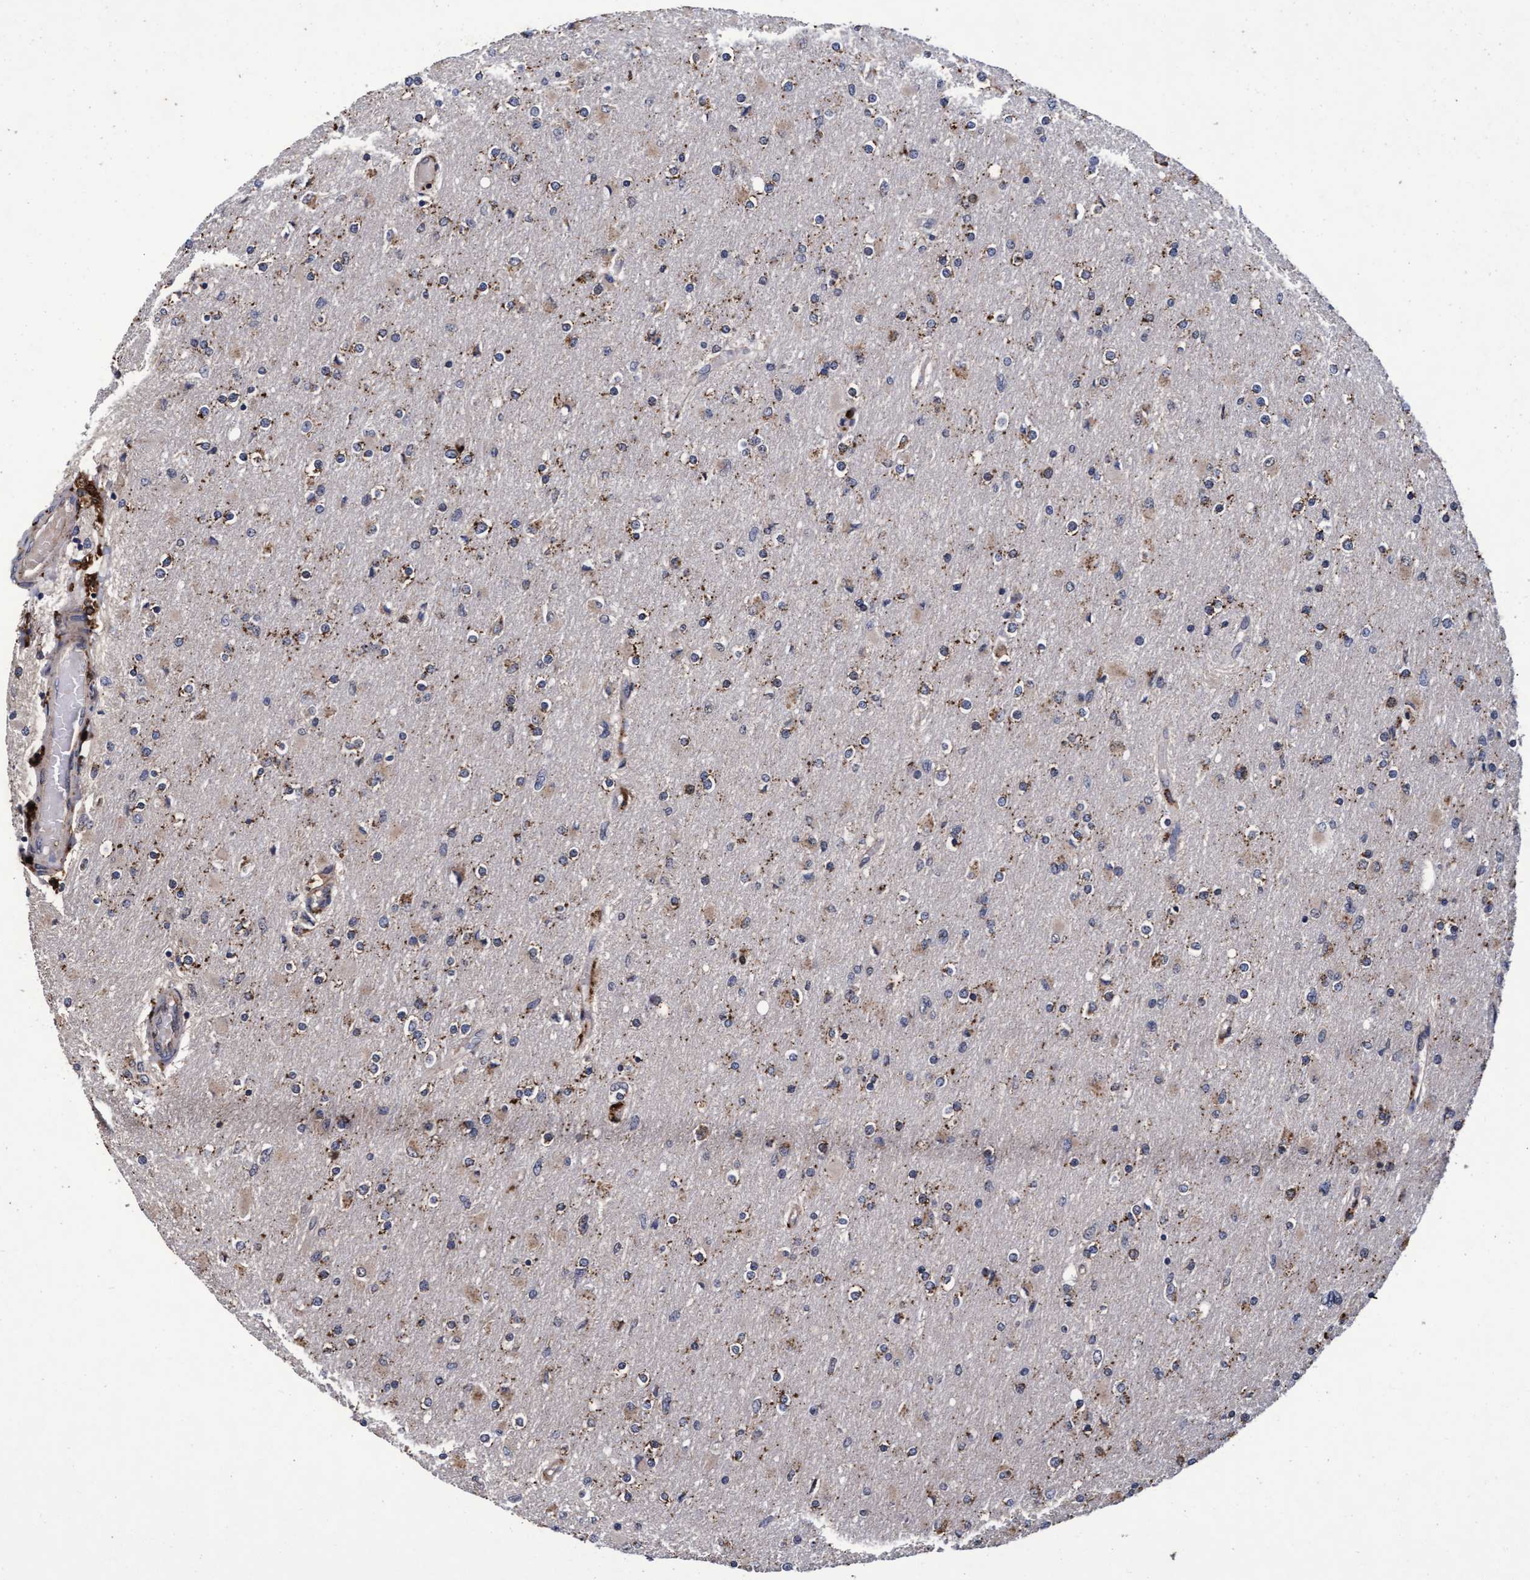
{"staining": {"intensity": "moderate", "quantity": "25%-75%", "location": "cytoplasmic/membranous"}, "tissue": "glioma", "cell_type": "Tumor cells", "image_type": "cancer", "snomed": [{"axis": "morphology", "description": "Glioma, malignant, High grade"}, {"axis": "topography", "description": "Cerebral cortex"}], "caption": "This photomicrograph shows malignant glioma (high-grade) stained with immunohistochemistry to label a protein in brown. The cytoplasmic/membranous of tumor cells show moderate positivity for the protein. Nuclei are counter-stained blue.", "gene": "CPQ", "patient": {"sex": "female", "age": 36}}